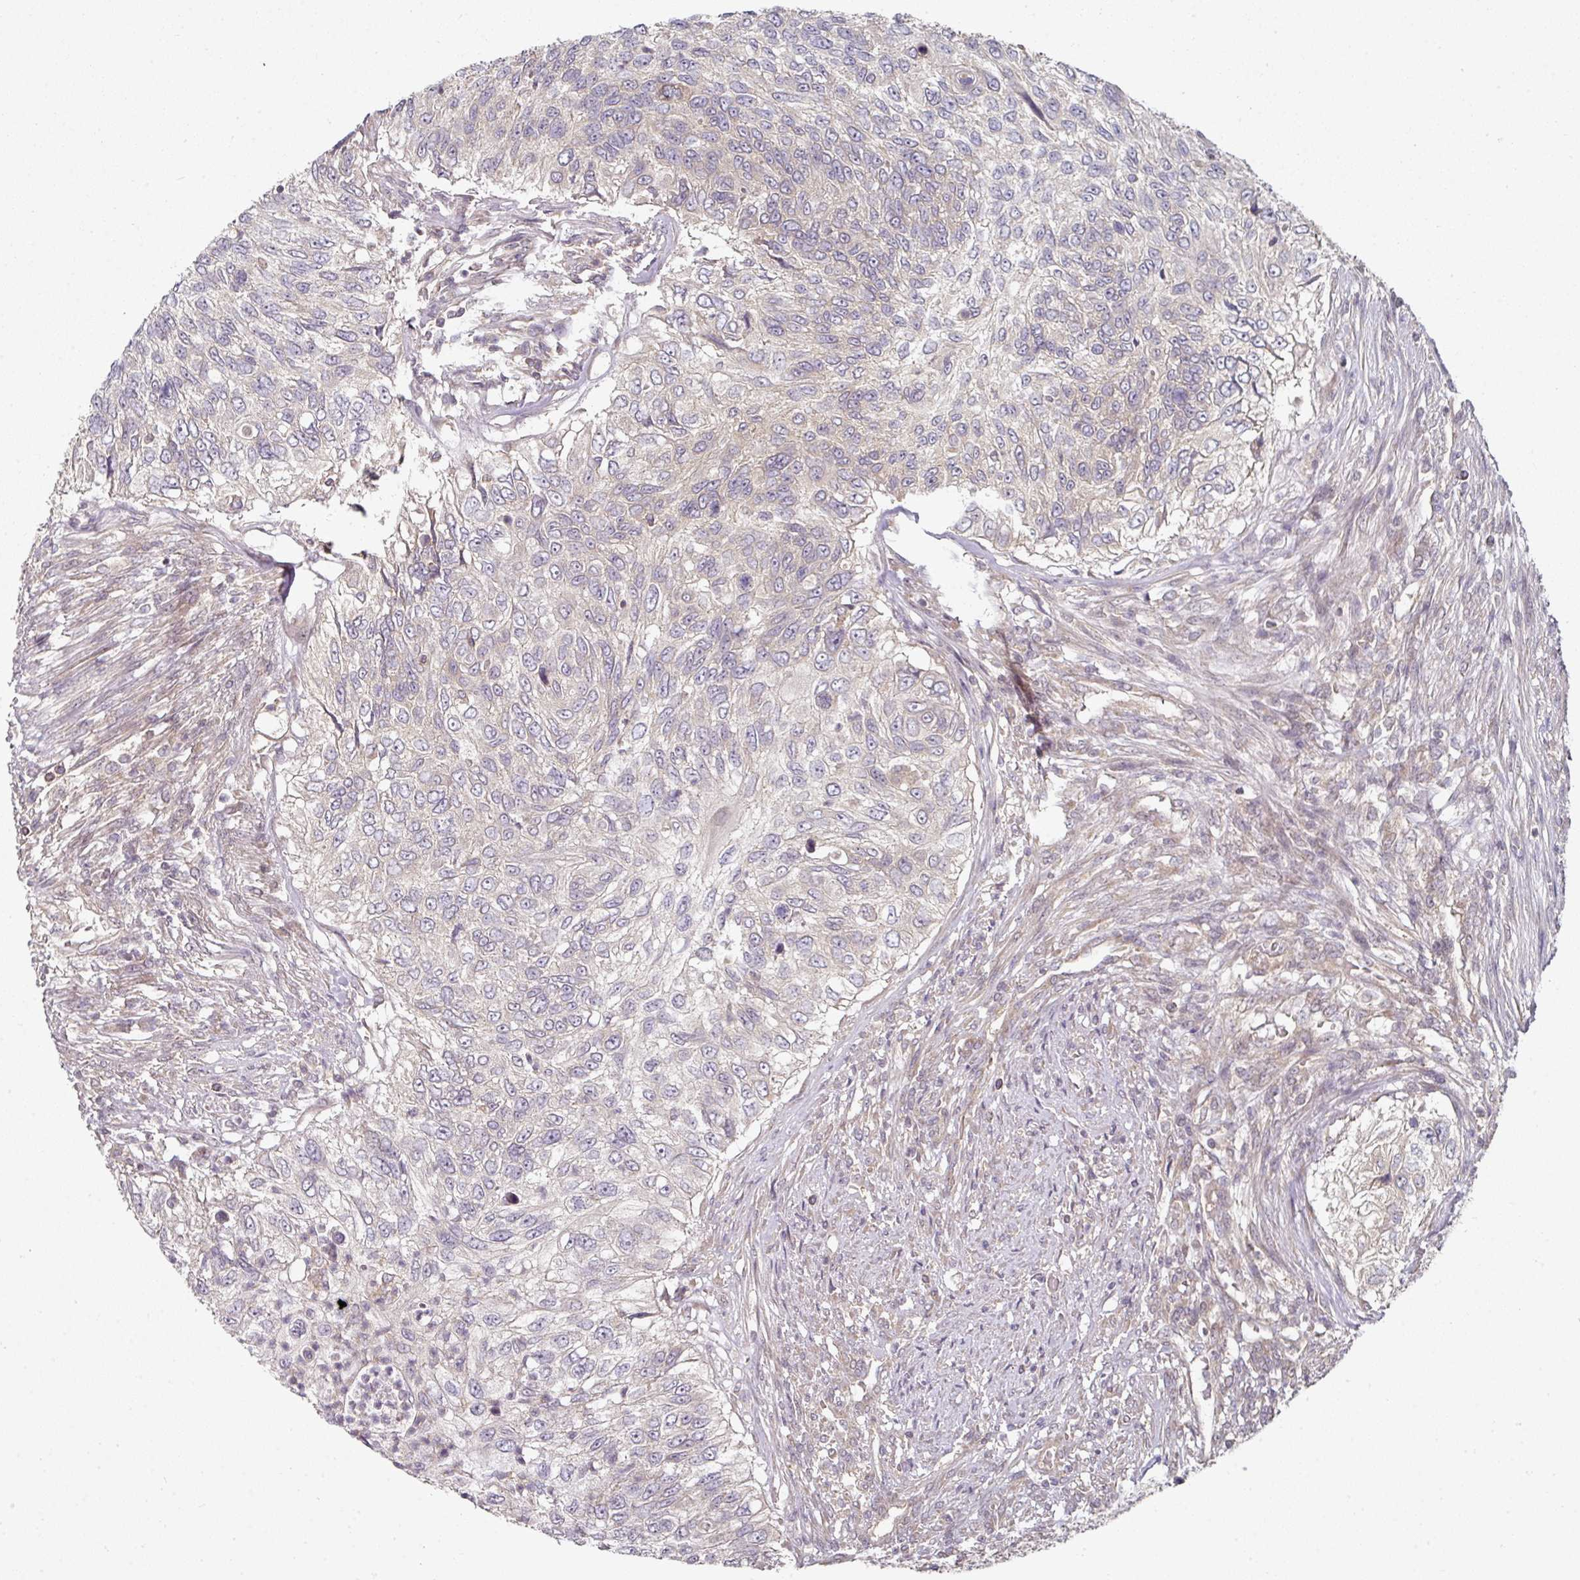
{"staining": {"intensity": "negative", "quantity": "none", "location": "none"}, "tissue": "urothelial cancer", "cell_type": "Tumor cells", "image_type": "cancer", "snomed": [{"axis": "morphology", "description": "Urothelial carcinoma, High grade"}, {"axis": "topography", "description": "Urinary bladder"}], "caption": "Immunohistochemical staining of urothelial cancer reveals no significant expression in tumor cells.", "gene": "MAP2K2", "patient": {"sex": "female", "age": 60}}